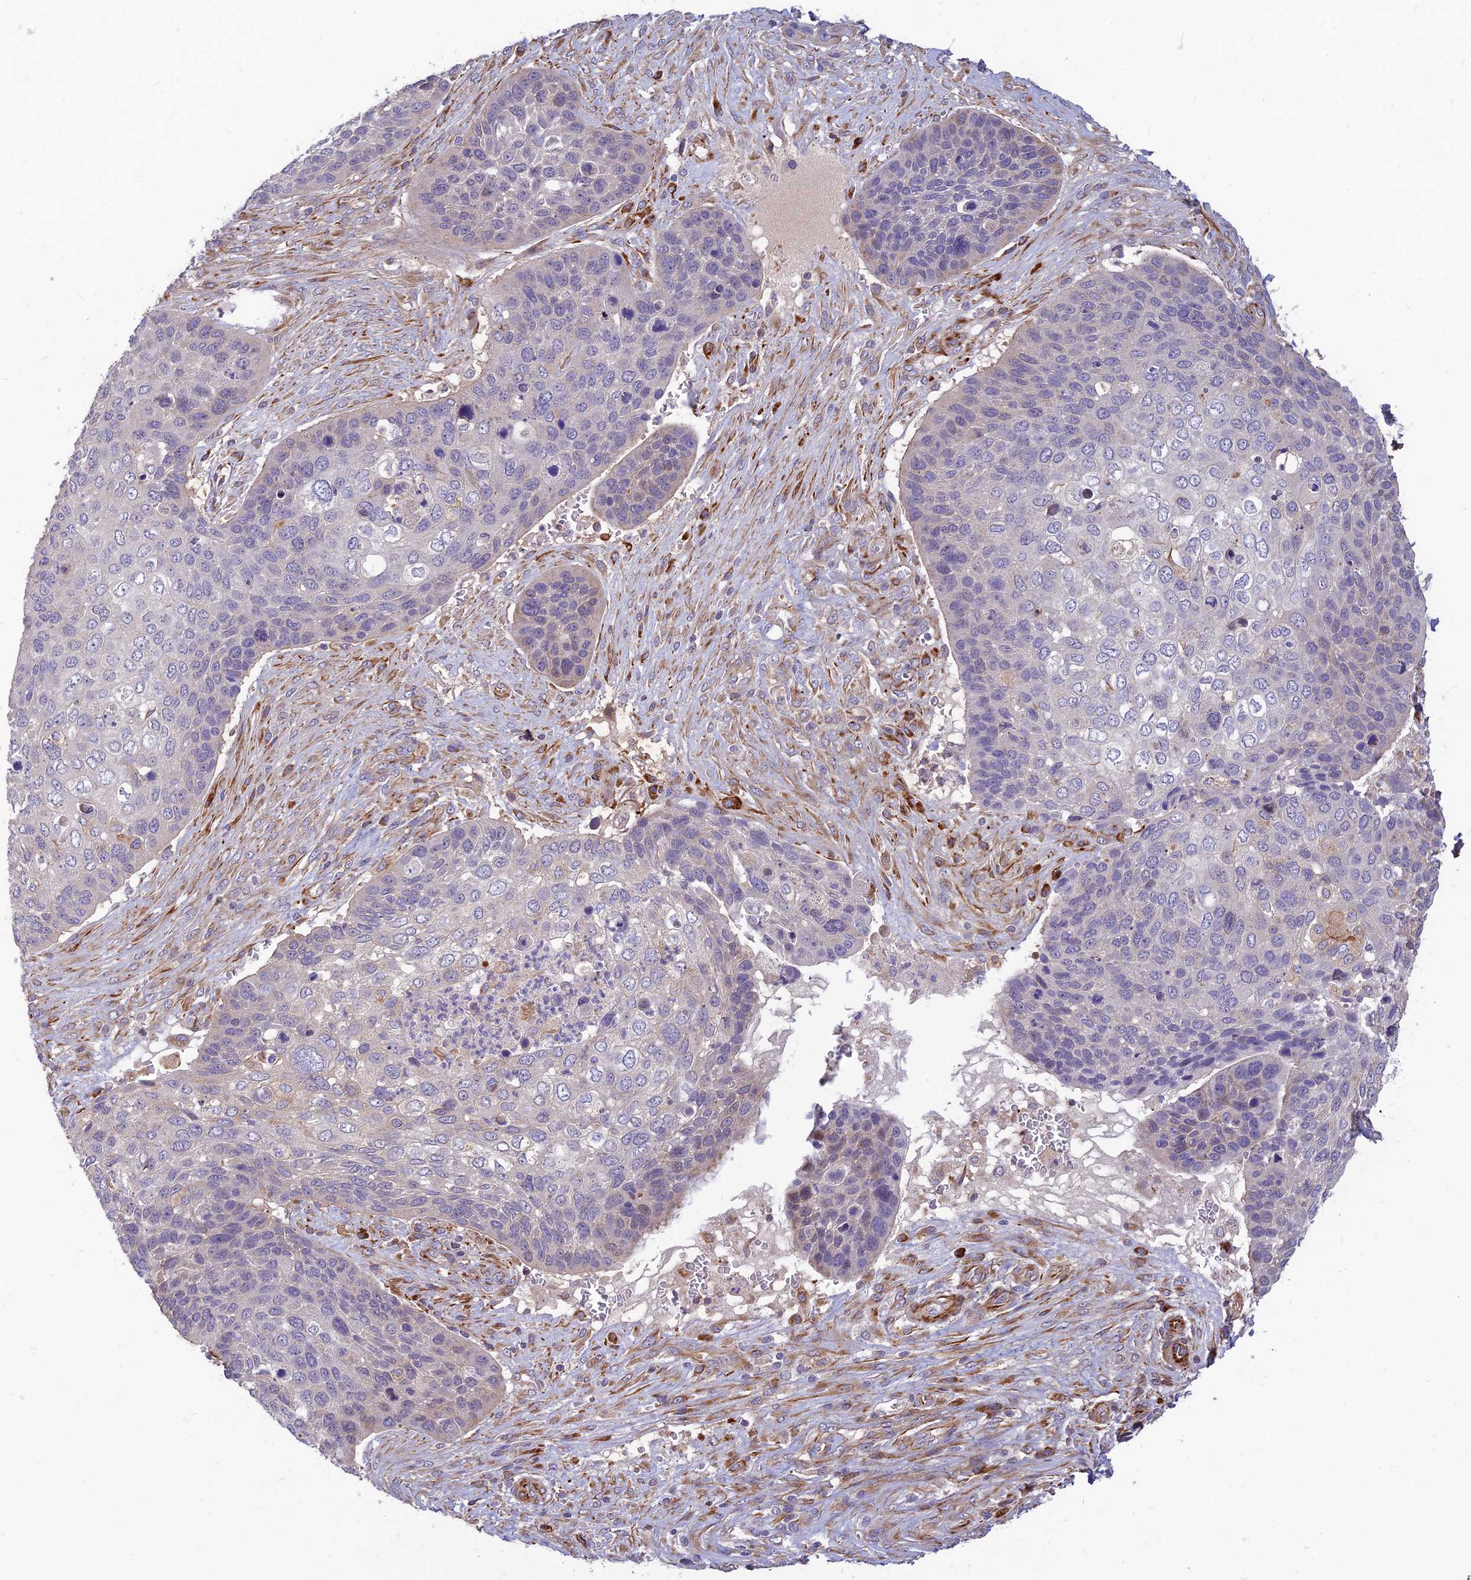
{"staining": {"intensity": "negative", "quantity": "none", "location": "none"}, "tissue": "skin cancer", "cell_type": "Tumor cells", "image_type": "cancer", "snomed": [{"axis": "morphology", "description": "Basal cell carcinoma"}, {"axis": "topography", "description": "Skin"}], "caption": "This is a histopathology image of immunohistochemistry (IHC) staining of skin basal cell carcinoma, which shows no positivity in tumor cells.", "gene": "ST8SIA5", "patient": {"sex": "female", "age": 74}}